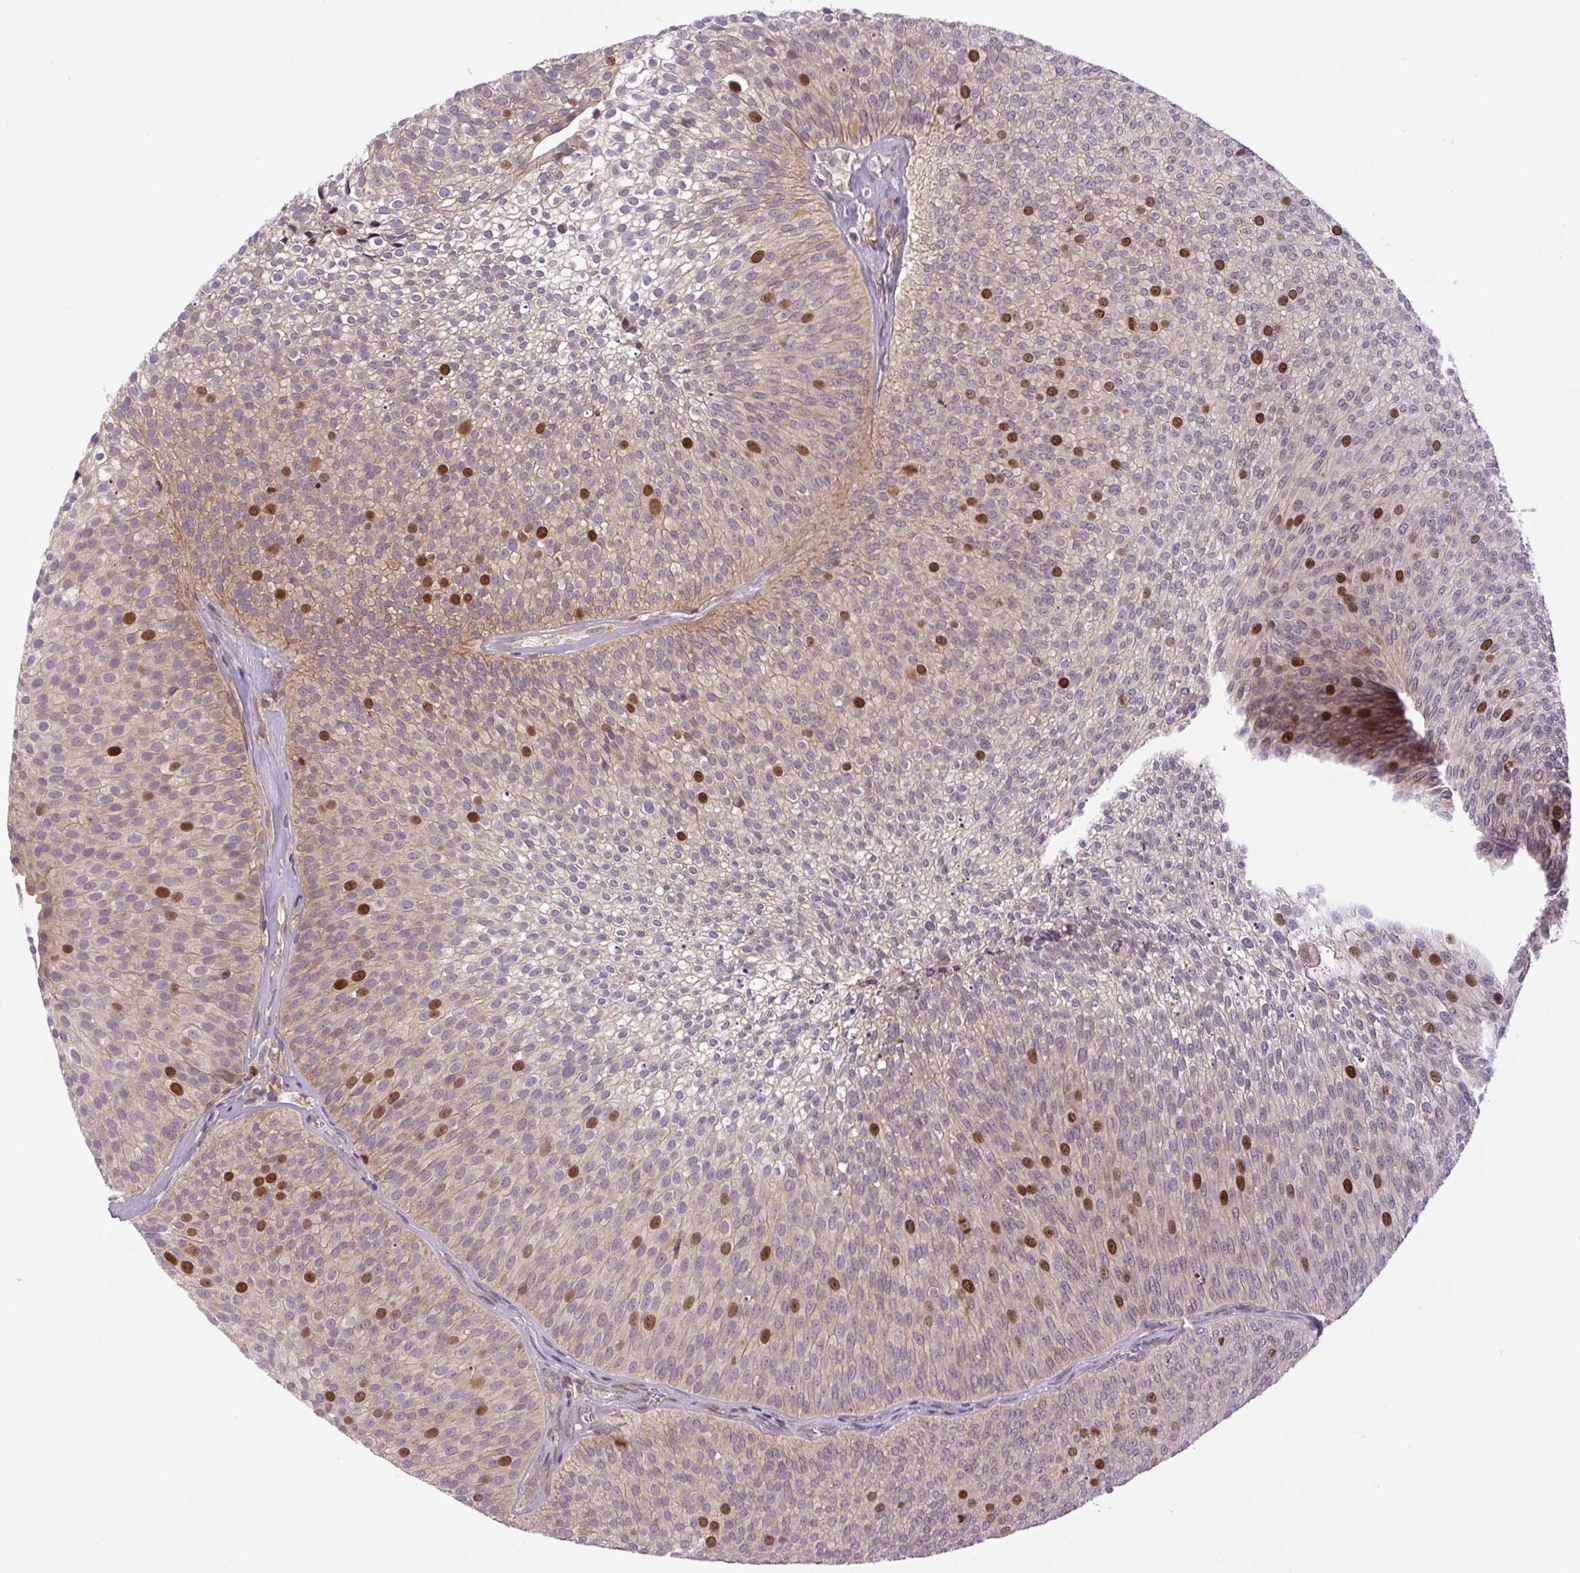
{"staining": {"intensity": "strong", "quantity": "<25%", "location": "cytoplasmic/membranous,nuclear"}, "tissue": "urothelial cancer", "cell_type": "Tumor cells", "image_type": "cancer", "snomed": [{"axis": "morphology", "description": "Urothelial carcinoma, Low grade"}, {"axis": "topography", "description": "Urinary bladder"}], "caption": "Immunohistochemical staining of low-grade urothelial carcinoma shows strong cytoplasmic/membranous and nuclear protein staining in about <25% of tumor cells.", "gene": "KIFC1", "patient": {"sex": "male", "age": 91}}